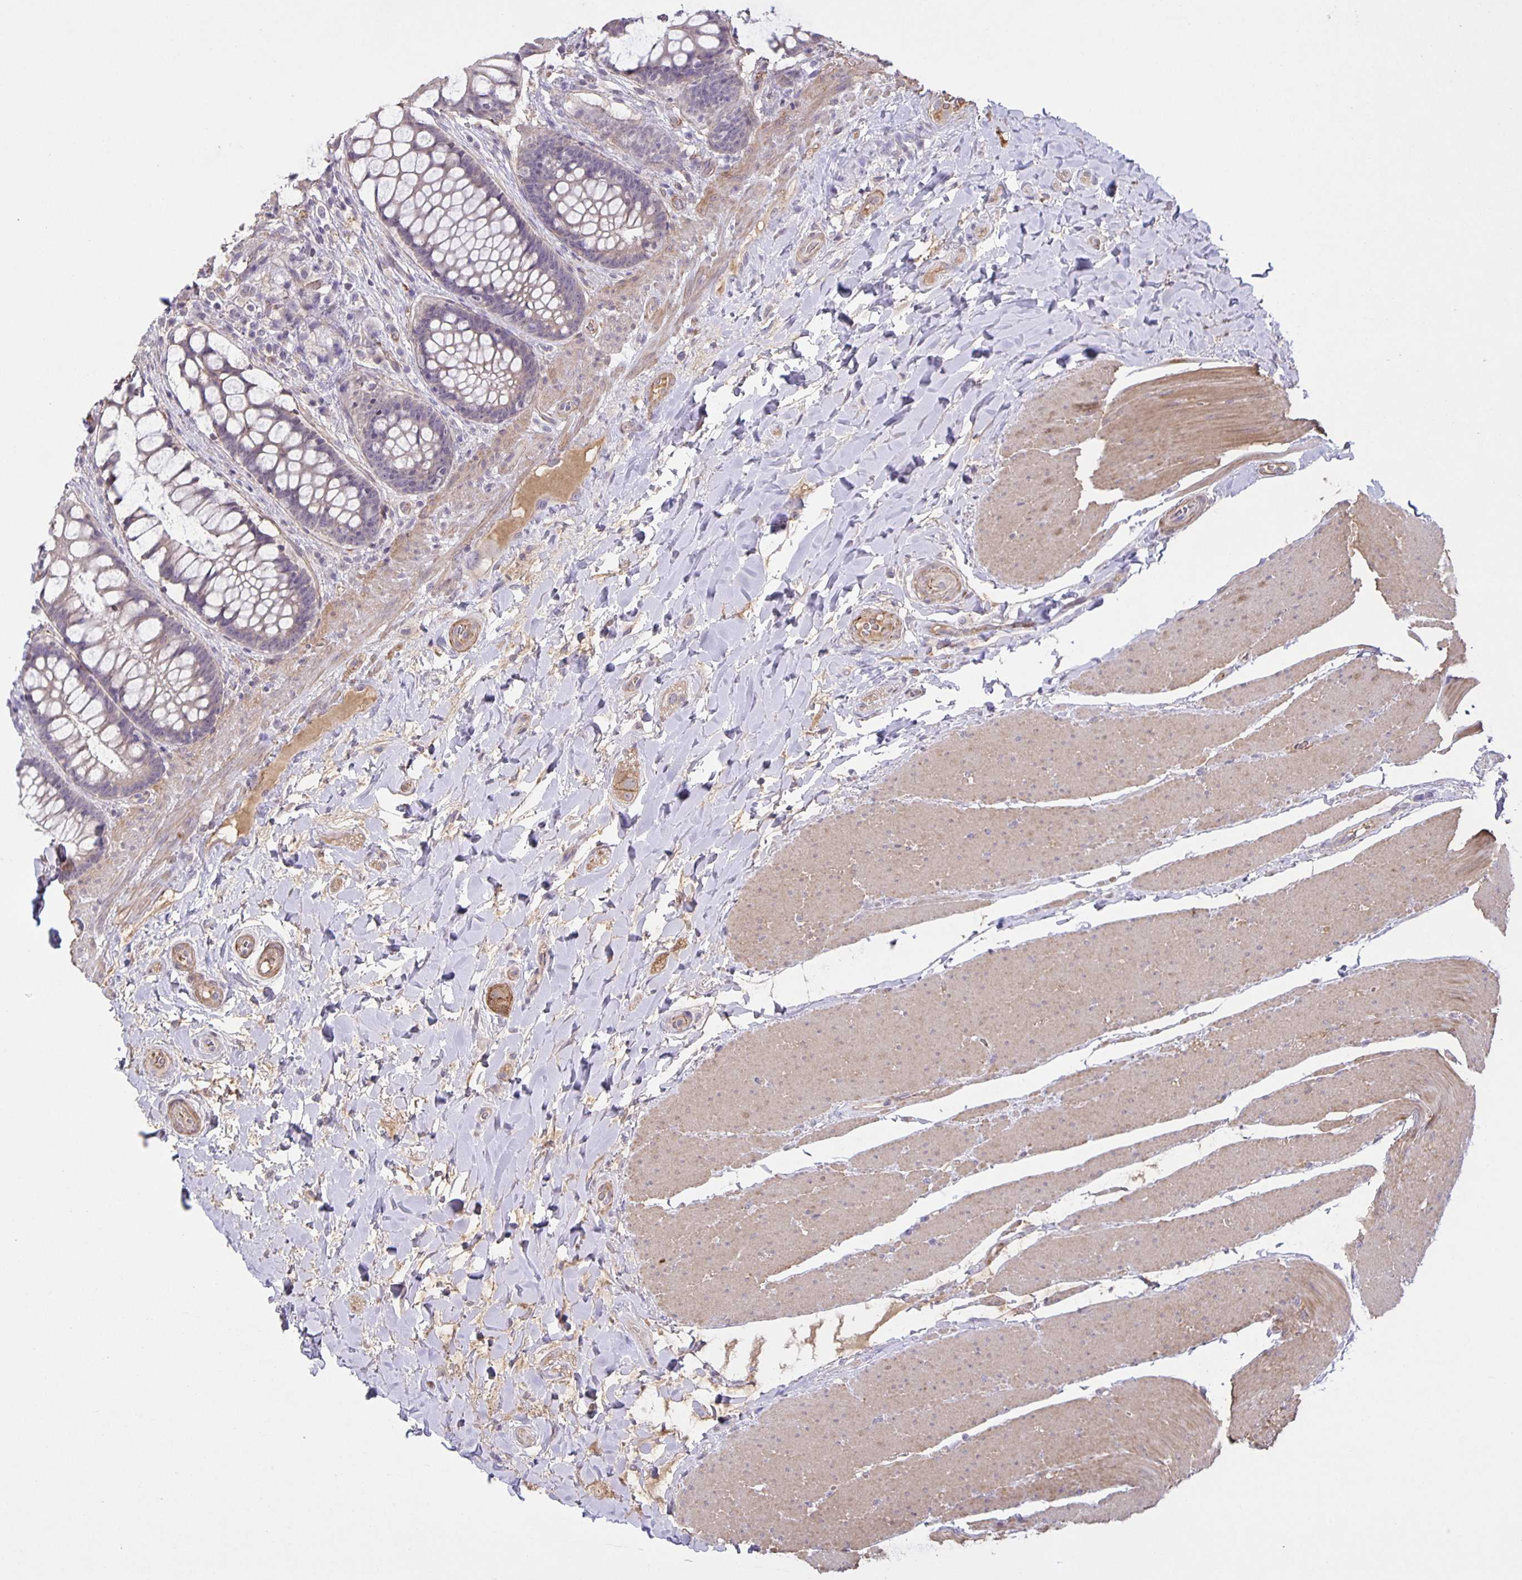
{"staining": {"intensity": "negative", "quantity": "none", "location": "none"}, "tissue": "rectum", "cell_type": "Glandular cells", "image_type": "normal", "snomed": [{"axis": "morphology", "description": "Normal tissue, NOS"}, {"axis": "topography", "description": "Rectum"}], "caption": "IHC micrograph of unremarkable rectum: rectum stained with DAB (3,3'-diaminobenzidine) exhibits no significant protein staining in glandular cells.", "gene": "SRCIN1", "patient": {"sex": "female", "age": 58}}